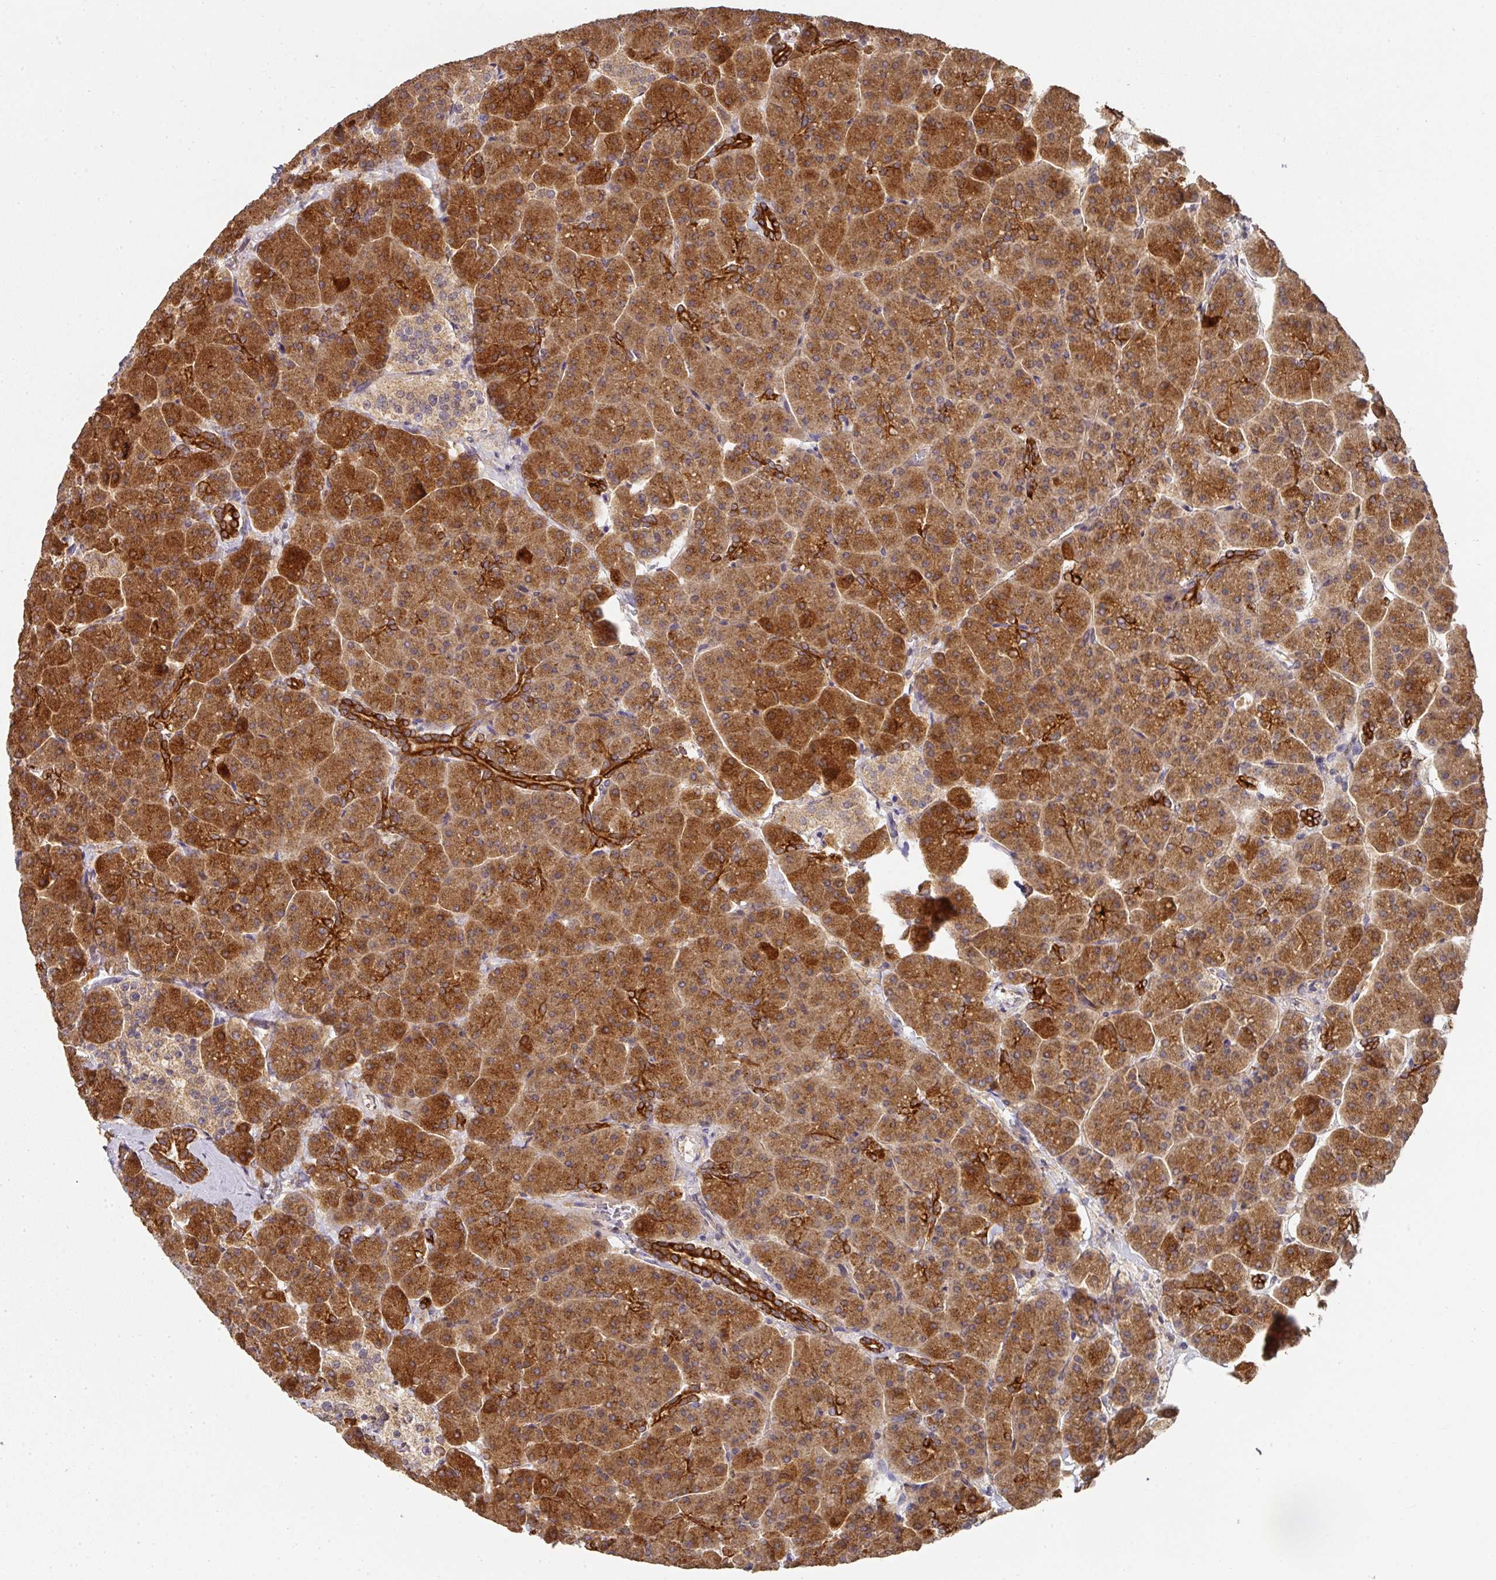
{"staining": {"intensity": "strong", "quantity": ">75%", "location": "cytoplasmic/membranous"}, "tissue": "pancreas", "cell_type": "Exocrine glandular cells", "image_type": "normal", "snomed": [{"axis": "morphology", "description": "Normal tissue, NOS"}, {"axis": "topography", "description": "Pancreas"}, {"axis": "topography", "description": "Peripheral nerve tissue"}], "caption": "This histopathology image exhibits immunohistochemistry staining of unremarkable pancreas, with high strong cytoplasmic/membranous positivity in about >75% of exocrine glandular cells.", "gene": "EXTL3", "patient": {"sex": "male", "age": 54}}